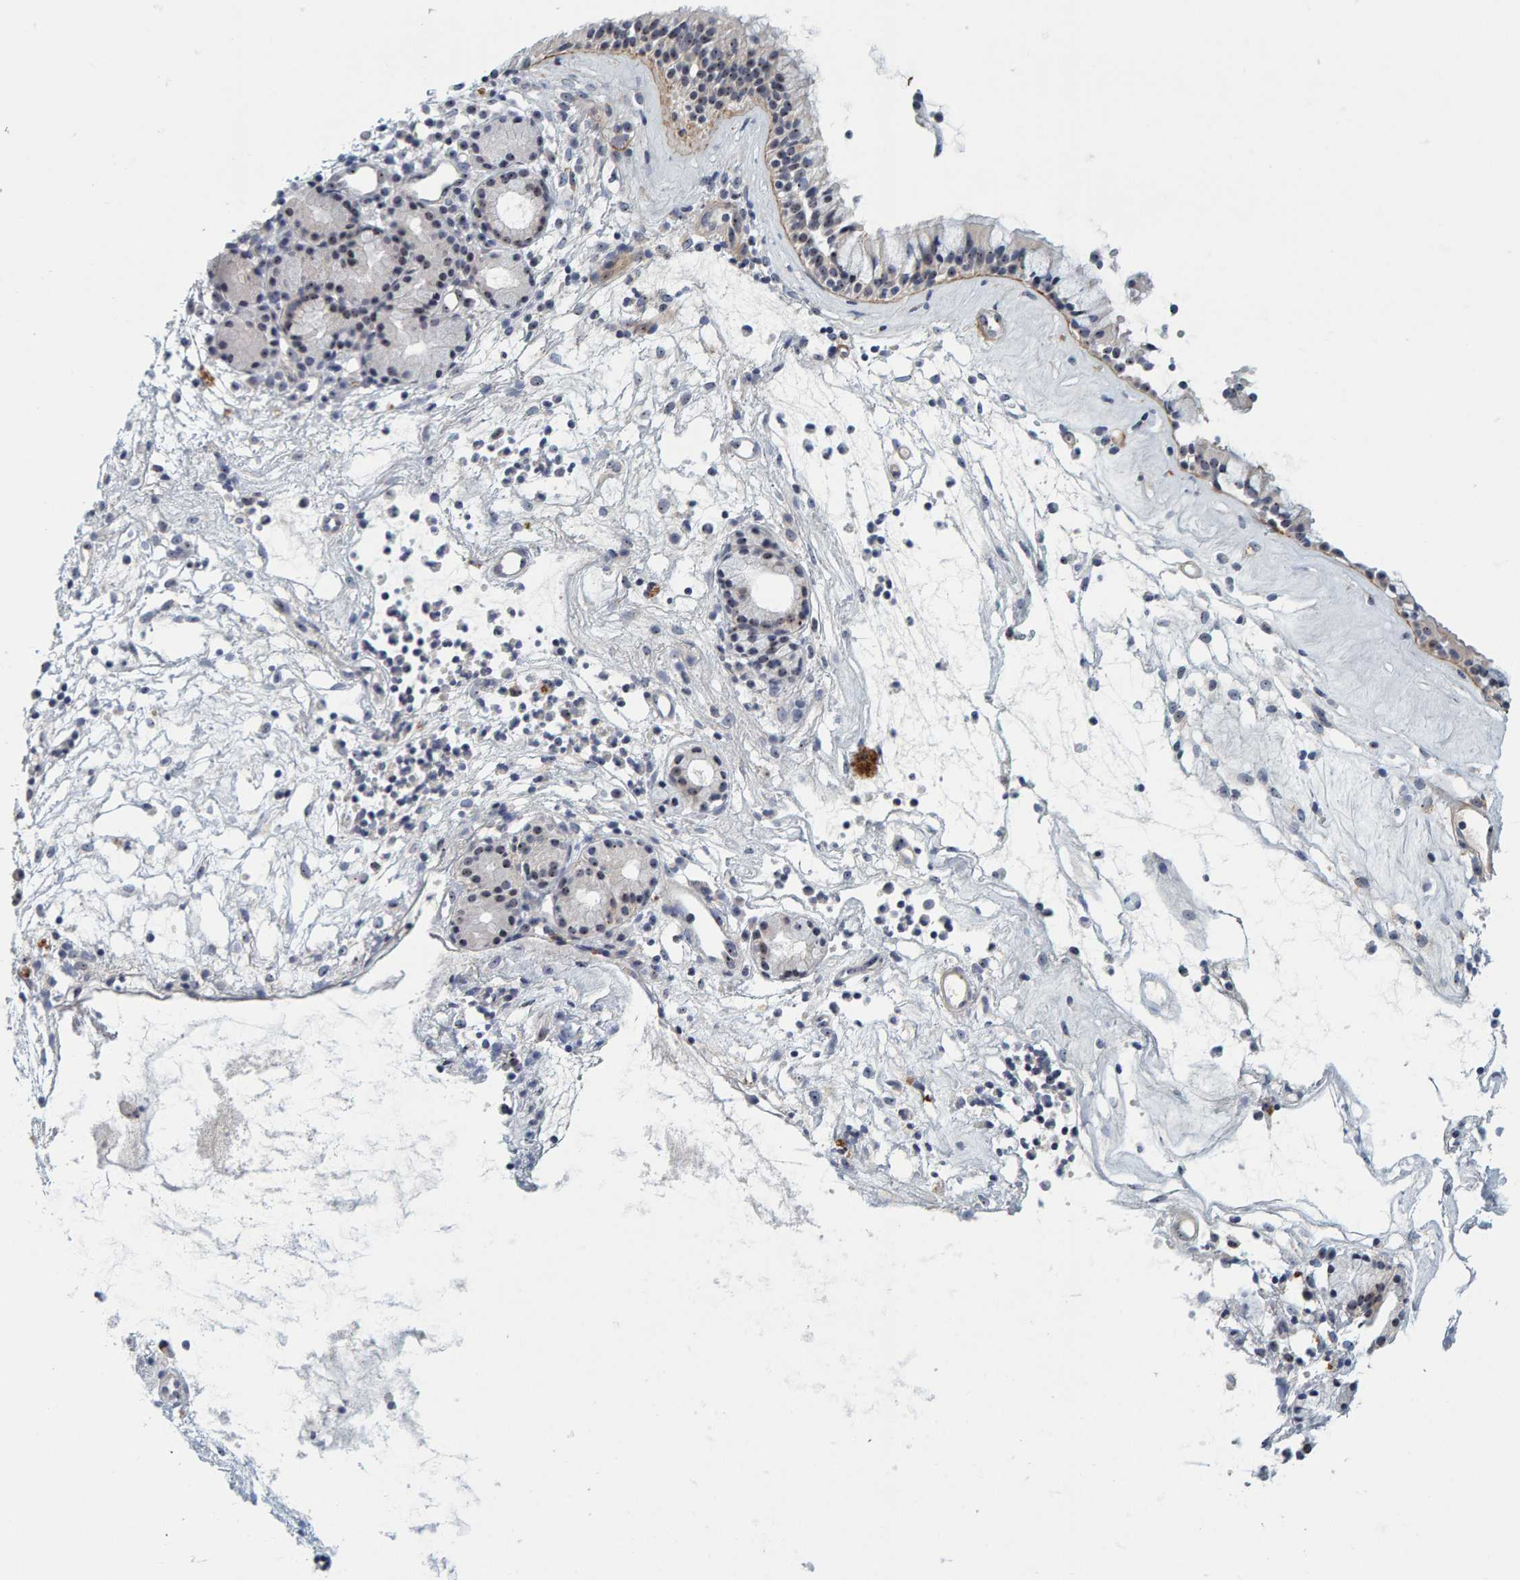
{"staining": {"intensity": "strong", "quantity": ">75%", "location": "nuclear"}, "tissue": "nasopharynx", "cell_type": "Respiratory epithelial cells", "image_type": "normal", "snomed": [{"axis": "morphology", "description": "Normal tissue, NOS"}, {"axis": "topography", "description": "Nasopharynx"}], "caption": "Respiratory epithelial cells demonstrate strong nuclear positivity in about >75% of cells in benign nasopharynx. The staining was performed using DAB (3,3'-diaminobenzidine), with brown indicating positive protein expression. Nuclei are stained blue with hematoxylin.", "gene": "NOL11", "patient": {"sex": "female", "age": 42}}